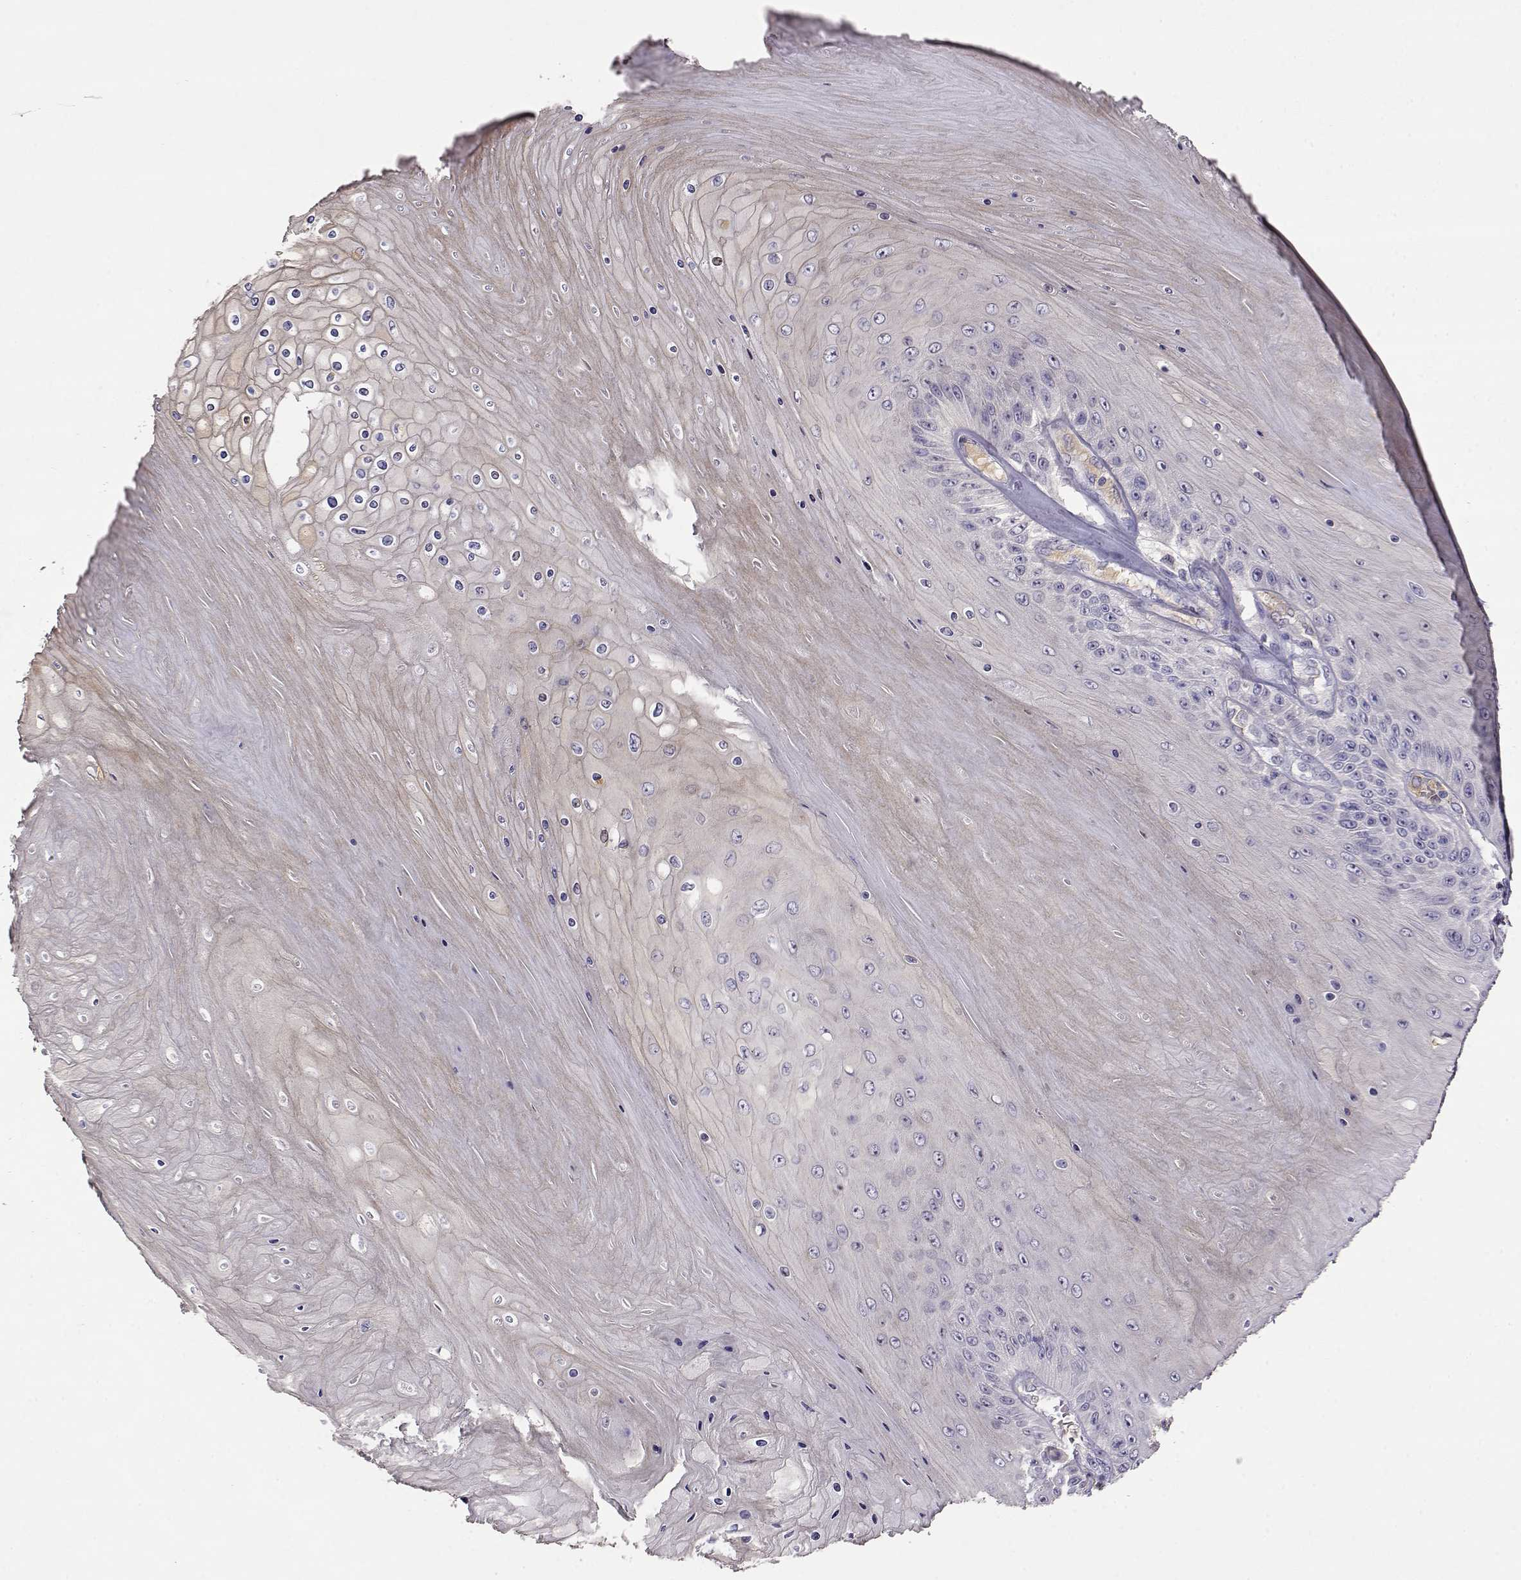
{"staining": {"intensity": "negative", "quantity": "none", "location": "none"}, "tissue": "skin cancer", "cell_type": "Tumor cells", "image_type": "cancer", "snomed": [{"axis": "morphology", "description": "Squamous cell carcinoma, NOS"}, {"axis": "topography", "description": "Skin"}], "caption": "DAB immunohistochemical staining of skin cancer (squamous cell carcinoma) demonstrates no significant expression in tumor cells.", "gene": "TACR1", "patient": {"sex": "male", "age": 62}}